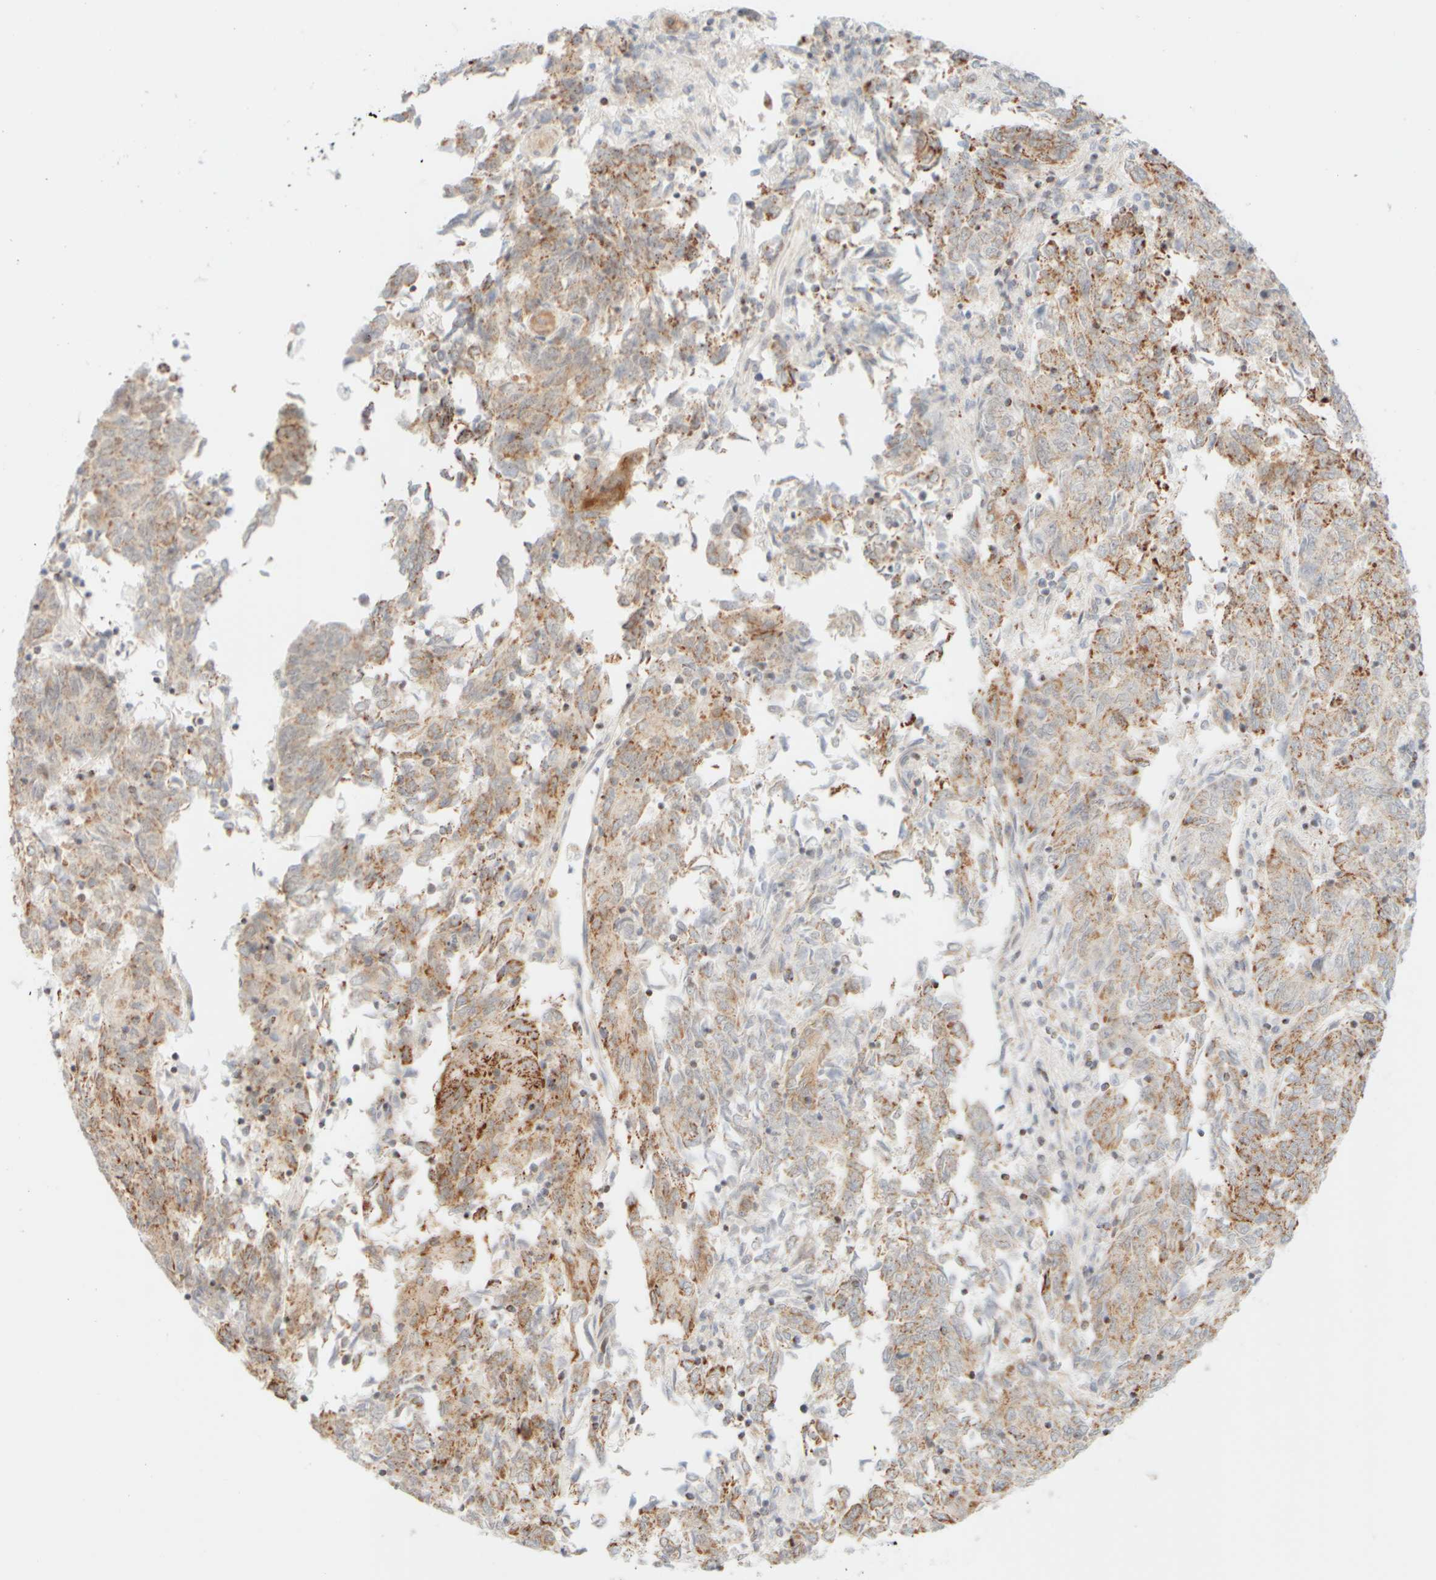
{"staining": {"intensity": "weak", "quantity": ">75%", "location": "cytoplasmic/membranous"}, "tissue": "endometrial cancer", "cell_type": "Tumor cells", "image_type": "cancer", "snomed": [{"axis": "morphology", "description": "Adenocarcinoma, NOS"}, {"axis": "topography", "description": "Endometrium"}], "caption": "The photomicrograph reveals a brown stain indicating the presence of a protein in the cytoplasmic/membranous of tumor cells in endometrial cancer.", "gene": "PPM1K", "patient": {"sex": "female", "age": 80}}